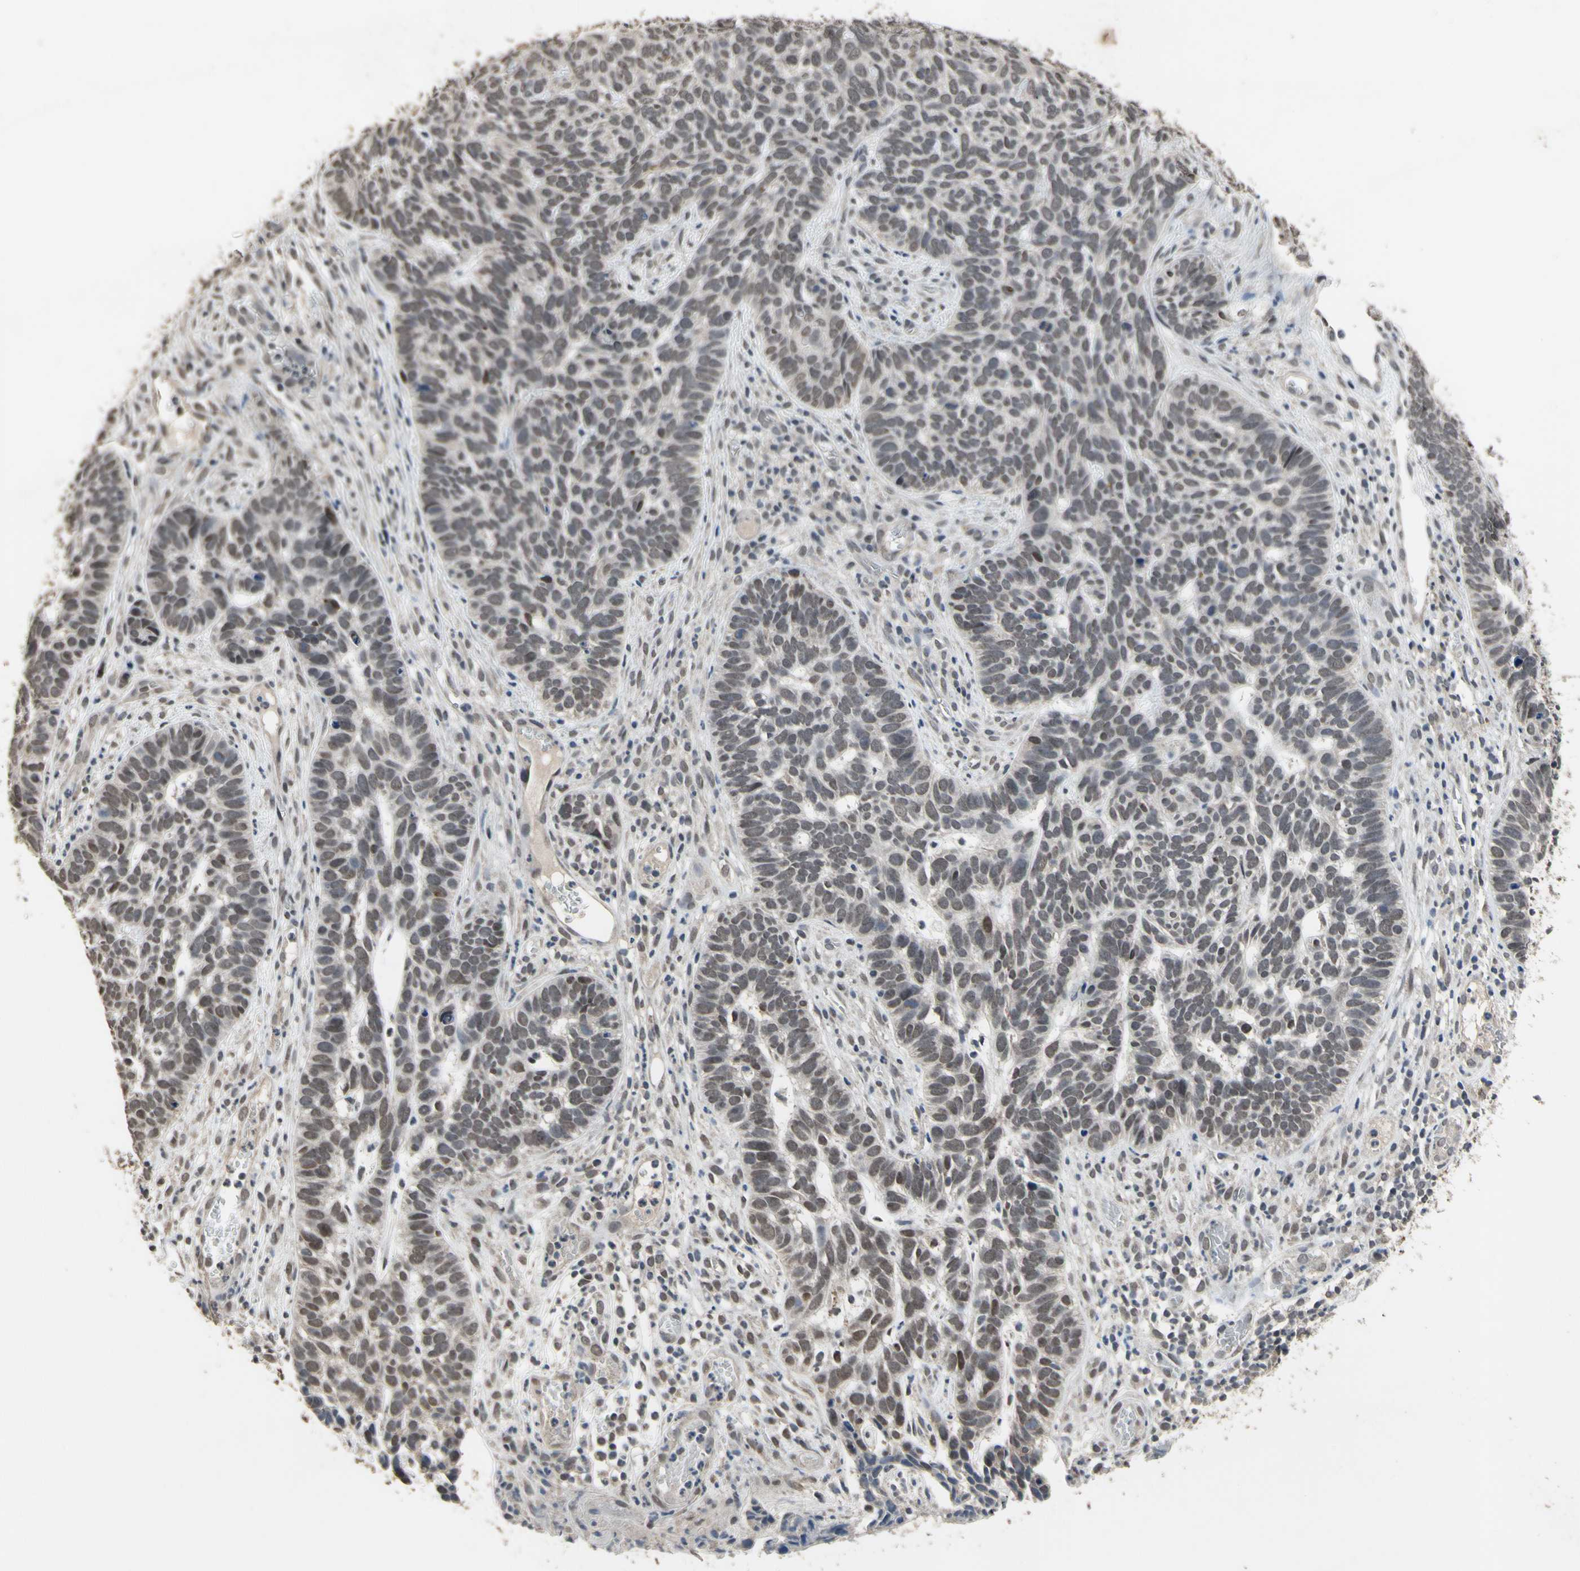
{"staining": {"intensity": "weak", "quantity": ">75%", "location": "nuclear"}, "tissue": "skin cancer", "cell_type": "Tumor cells", "image_type": "cancer", "snomed": [{"axis": "morphology", "description": "Basal cell carcinoma"}, {"axis": "topography", "description": "Skin"}], "caption": "The photomicrograph reveals staining of skin basal cell carcinoma, revealing weak nuclear protein expression (brown color) within tumor cells. (DAB IHC, brown staining for protein, blue staining for nuclei).", "gene": "ZNF174", "patient": {"sex": "male", "age": 87}}